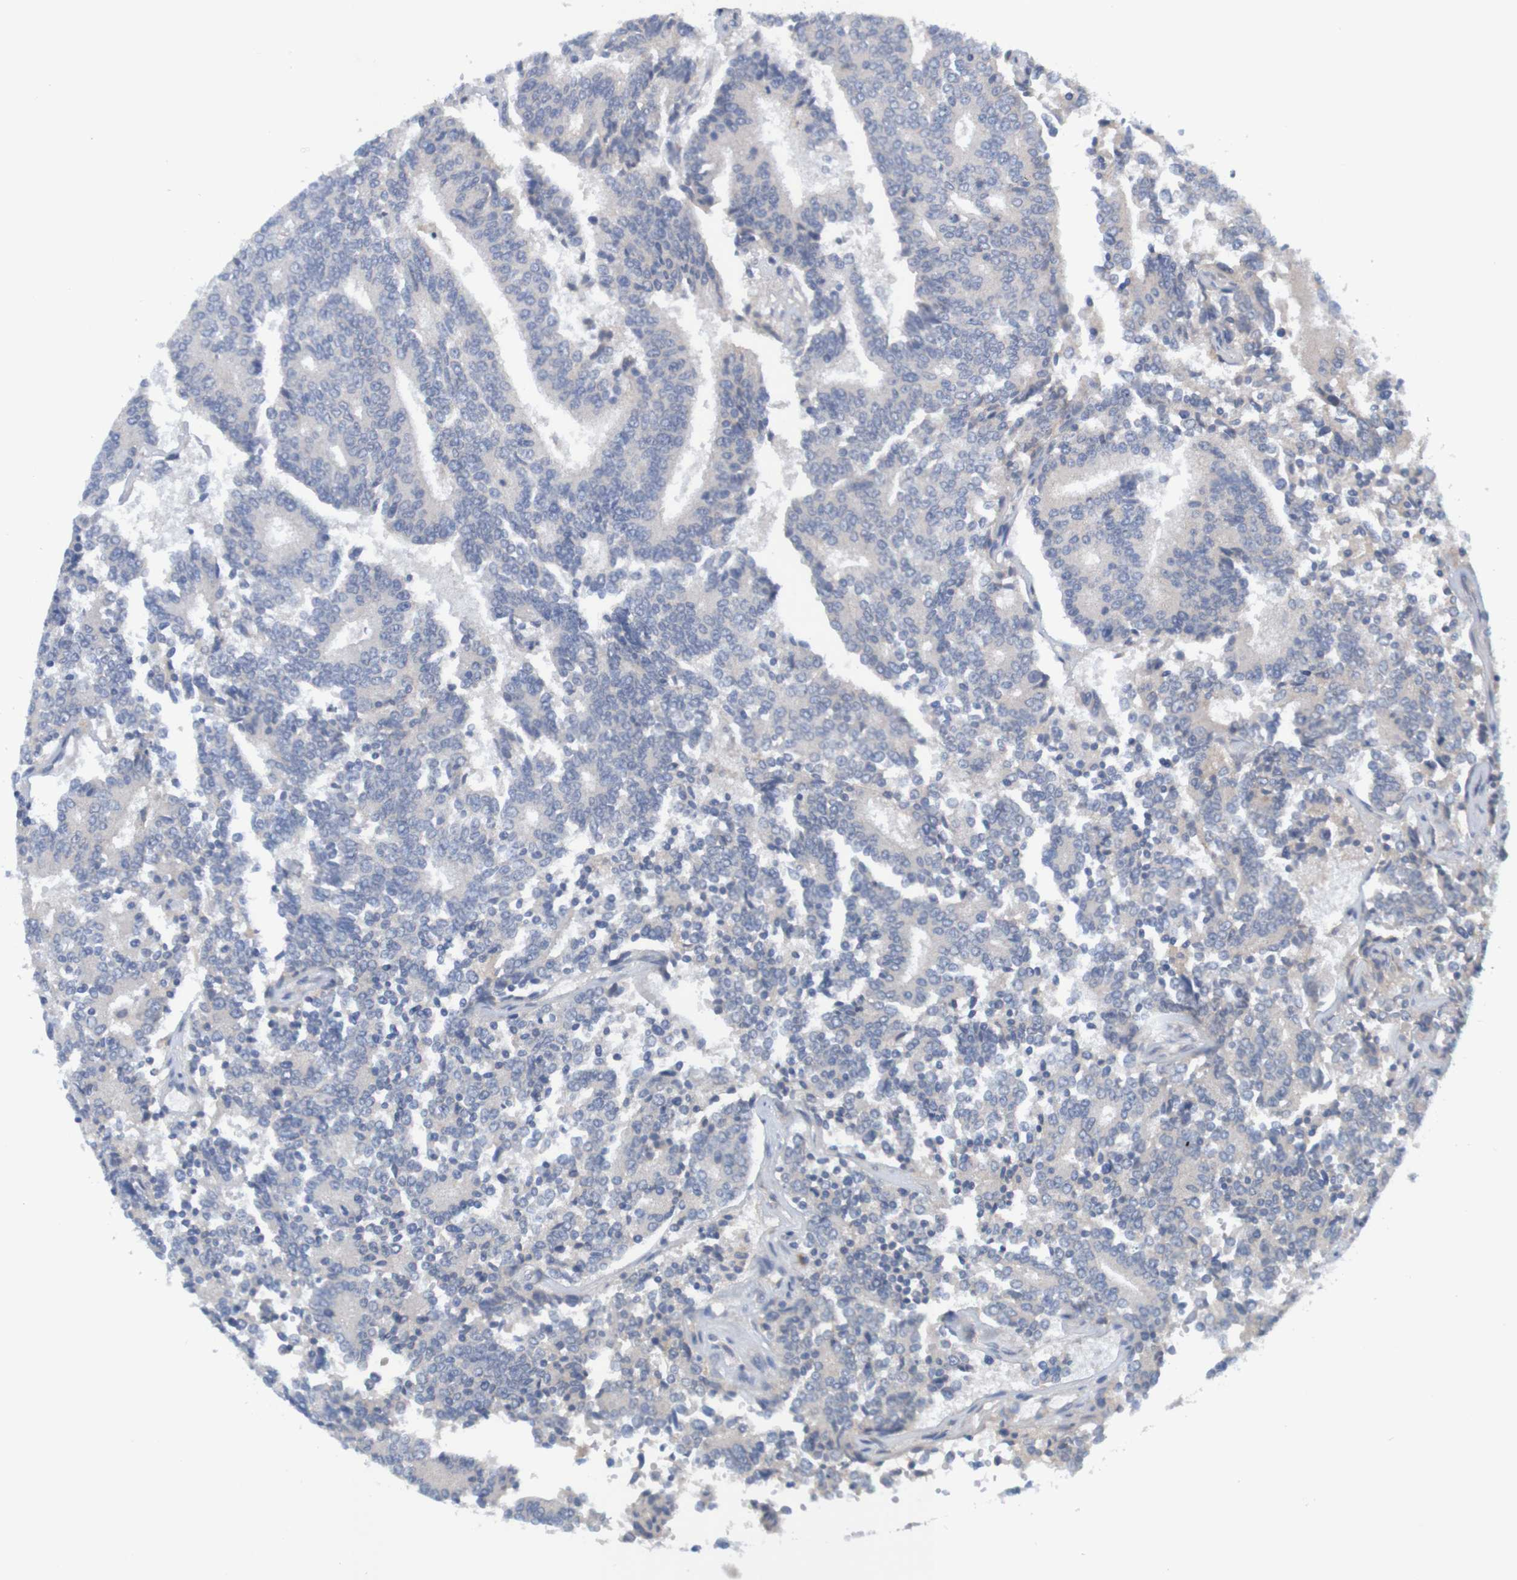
{"staining": {"intensity": "negative", "quantity": "none", "location": "none"}, "tissue": "prostate cancer", "cell_type": "Tumor cells", "image_type": "cancer", "snomed": [{"axis": "morphology", "description": "Normal tissue, NOS"}, {"axis": "morphology", "description": "Adenocarcinoma, High grade"}, {"axis": "topography", "description": "Prostate"}, {"axis": "topography", "description": "Seminal veicle"}], "caption": "High magnification brightfield microscopy of prostate cancer (adenocarcinoma (high-grade)) stained with DAB (3,3'-diaminobenzidine) (brown) and counterstained with hematoxylin (blue): tumor cells show no significant positivity.", "gene": "LTA", "patient": {"sex": "male", "age": 55}}